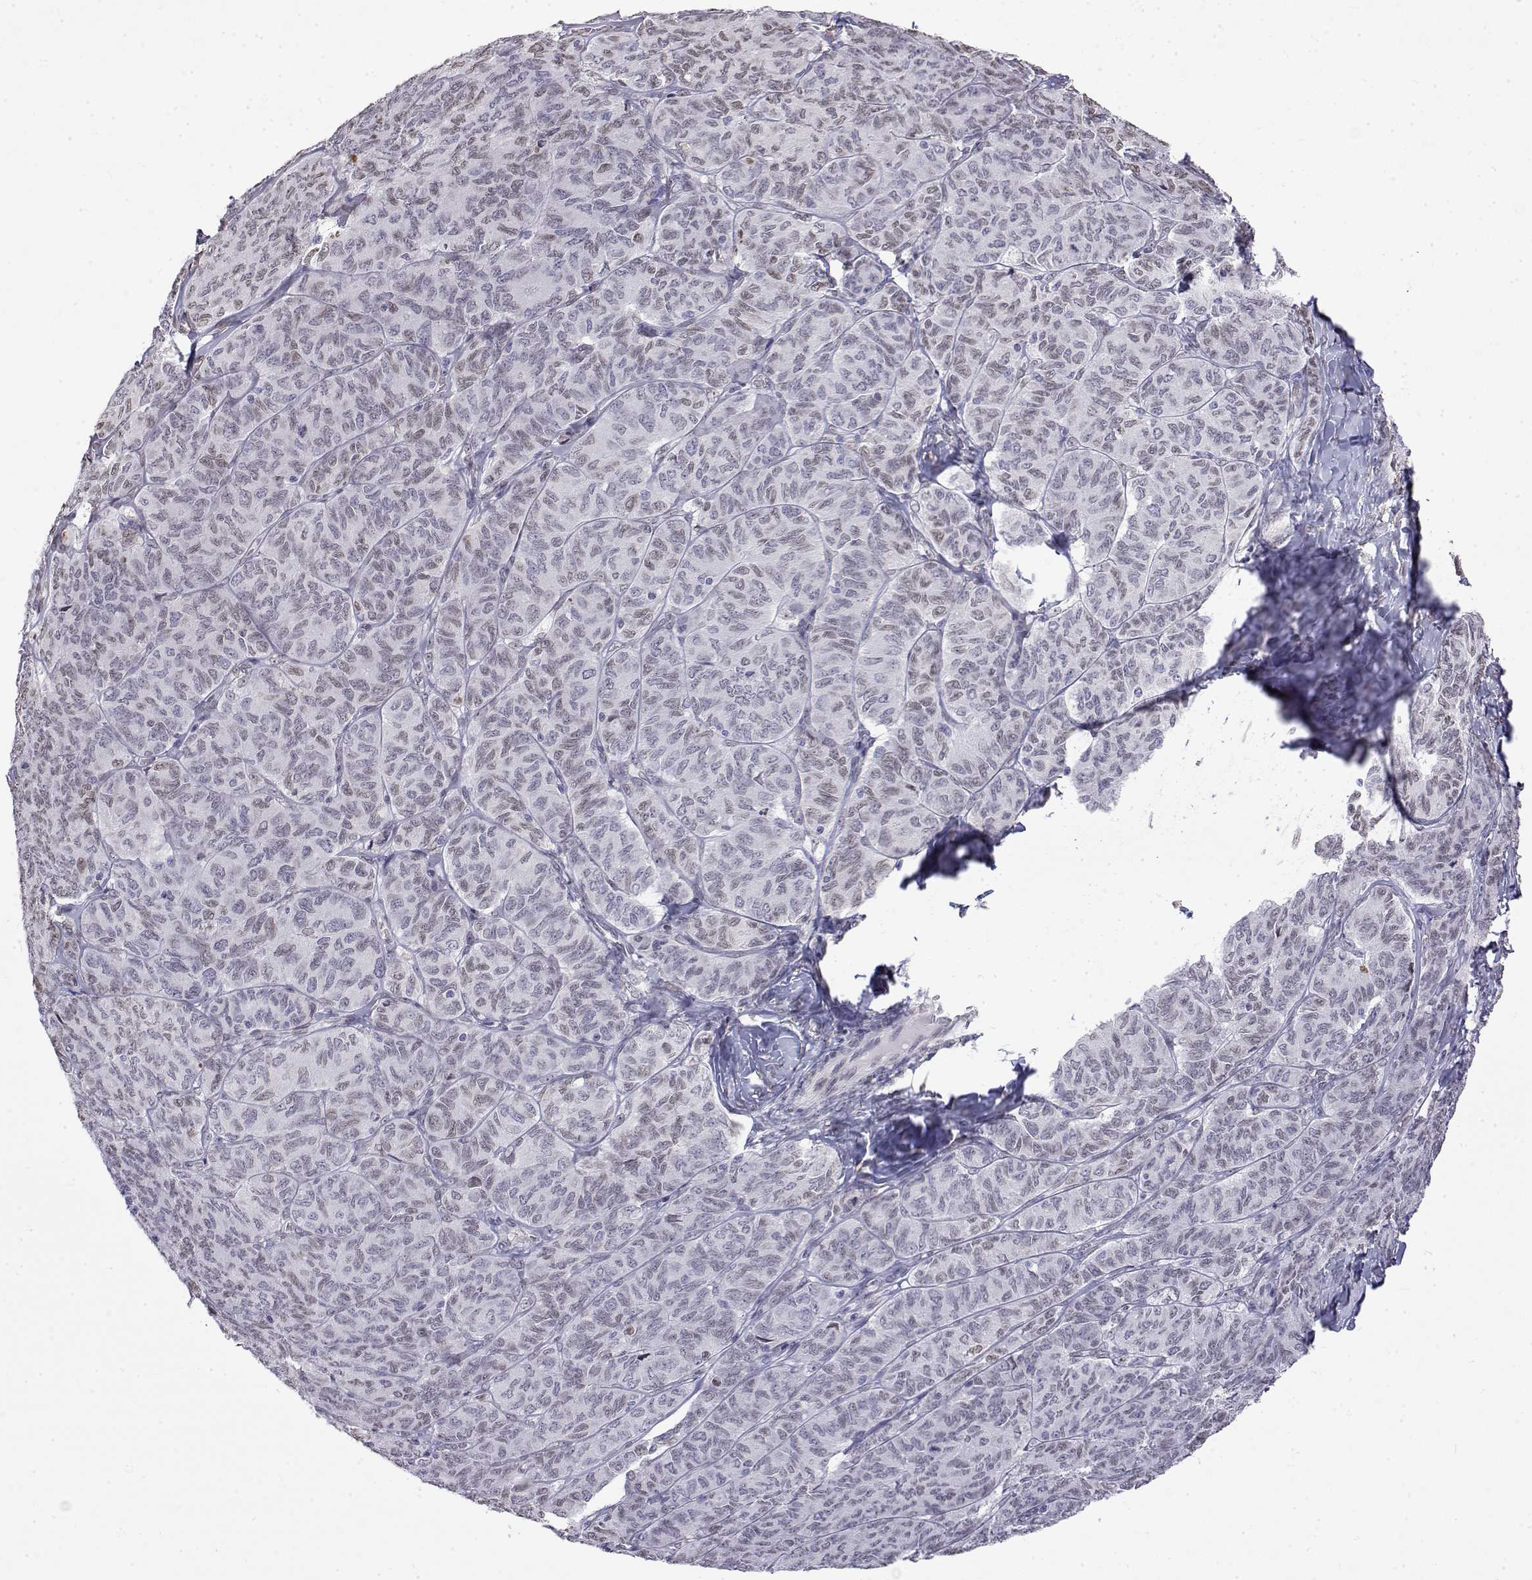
{"staining": {"intensity": "weak", "quantity": "<25%", "location": "nuclear"}, "tissue": "ovarian cancer", "cell_type": "Tumor cells", "image_type": "cancer", "snomed": [{"axis": "morphology", "description": "Carcinoma, endometroid"}, {"axis": "topography", "description": "Ovary"}], "caption": "Endometroid carcinoma (ovarian) stained for a protein using immunohistochemistry (IHC) reveals no staining tumor cells.", "gene": "ZNF532", "patient": {"sex": "female", "age": 80}}